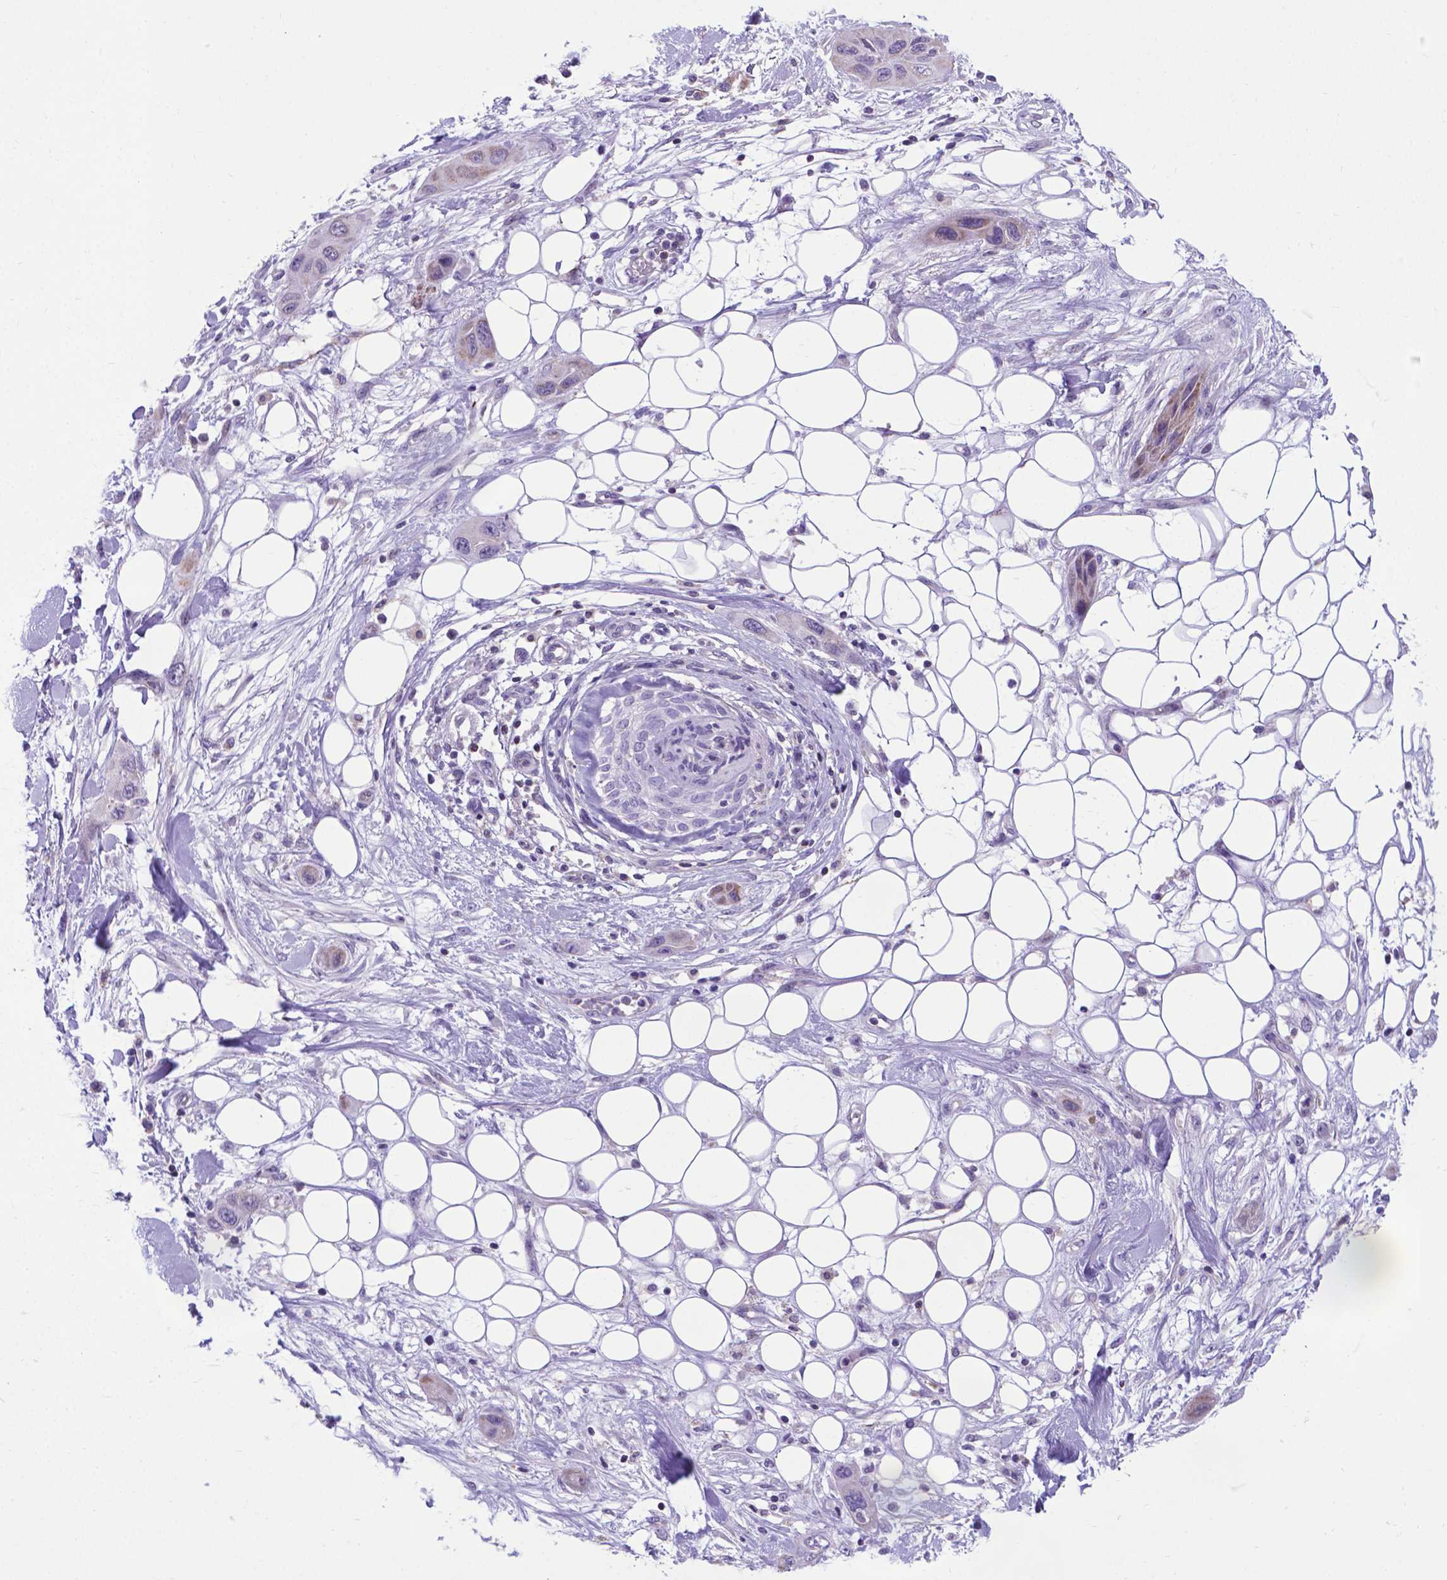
{"staining": {"intensity": "negative", "quantity": "none", "location": "none"}, "tissue": "skin cancer", "cell_type": "Tumor cells", "image_type": "cancer", "snomed": [{"axis": "morphology", "description": "Squamous cell carcinoma, NOS"}, {"axis": "topography", "description": "Skin"}], "caption": "This is a histopathology image of immunohistochemistry (IHC) staining of skin squamous cell carcinoma, which shows no staining in tumor cells. (Brightfield microscopy of DAB IHC at high magnification).", "gene": "POU3F3", "patient": {"sex": "male", "age": 79}}